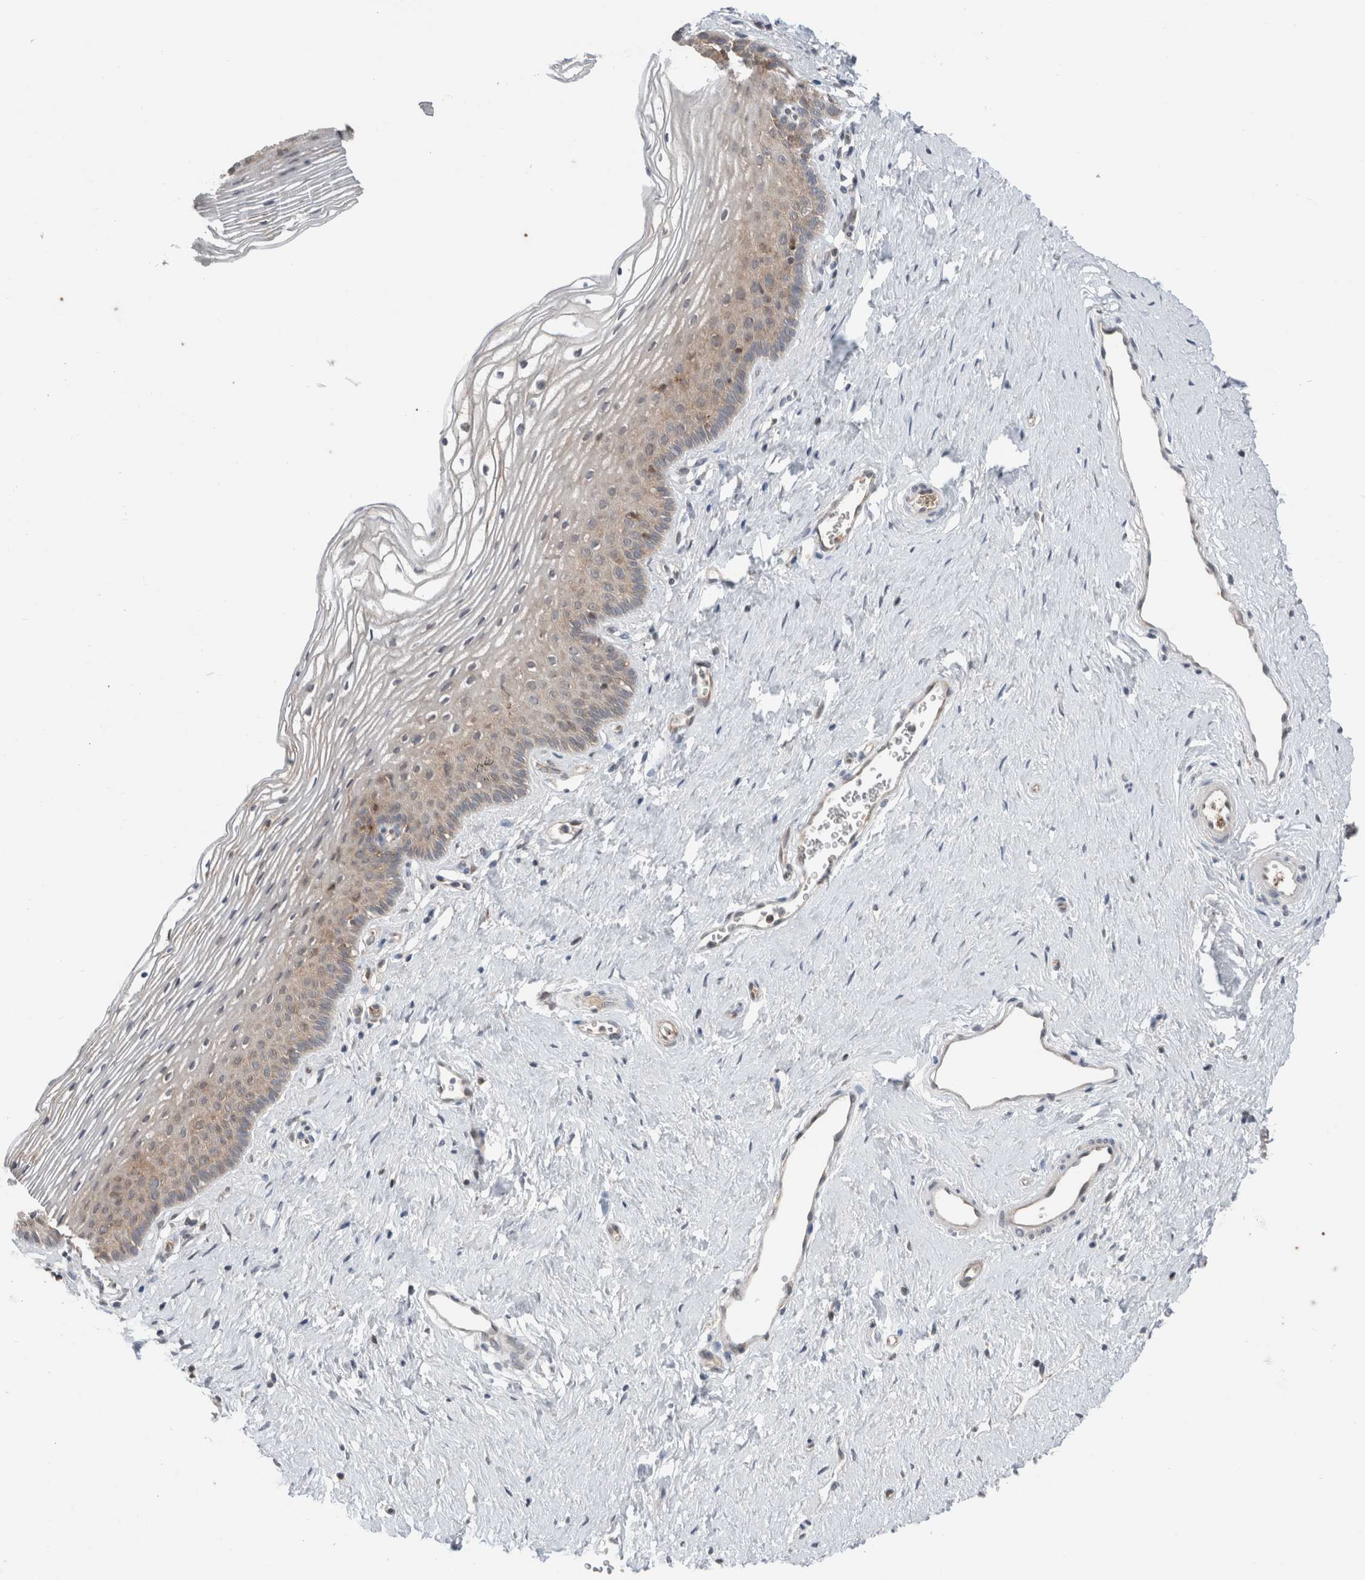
{"staining": {"intensity": "weak", "quantity": "<25%", "location": "cytoplasmic/membranous"}, "tissue": "vagina", "cell_type": "Squamous epithelial cells", "image_type": "normal", "snomed": [{"axis": "morphology", "description": "Normal tissue, NOS"}, {"axis": "topography", "description": "Vagina"}], "caption": "Protein analysis of benign vagina shows no significant expression in squamous epithelial cells. (Stains: DAB immunohistochemistry (IHC) with hematoxylin counter stain, Microscopy: brightfield microscopy at high magnification).", "gene": "XPNPEP1", "patient": {"sex": "female", "age": 32}}